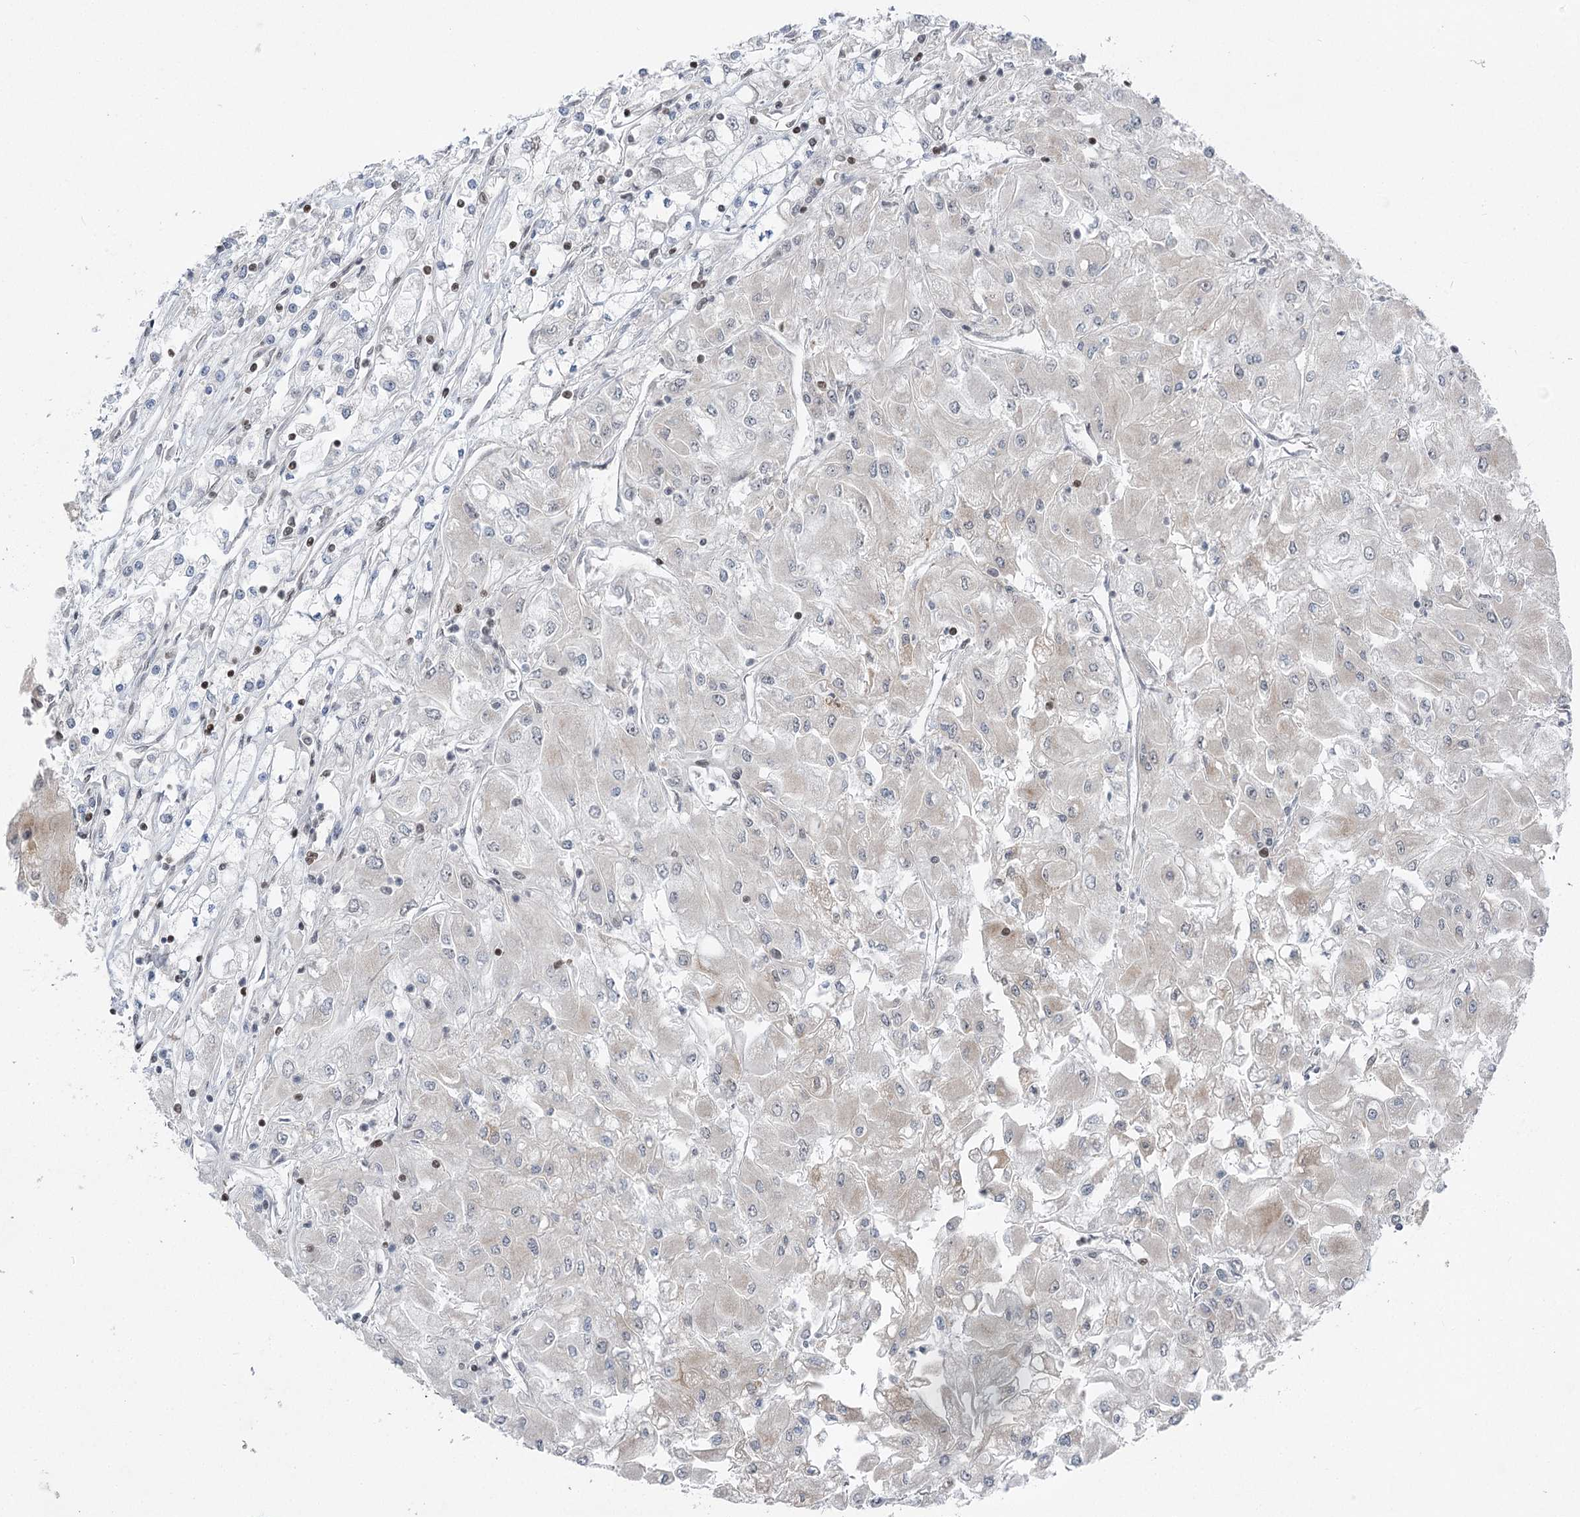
{"staining": {"intensity": "negative", "quantity": "none", "location": "none"}, "tissue": "renal cancer", "cell_type": "Tumor cells", "image_type": "cancer", "snomed": [{"axis": "morphology", "description": "Adenocarcinoma, NOS"}, {"axis": "topography", "description": "Kidney"}], "caption": "An image of adenocarcinoma (renal) stained for a protein exhibits no brown staining in tumor cells. Nuclei are stained in blue.", "gene": "CGGBP1", "patient": {"sex": "male", "age": 80}}